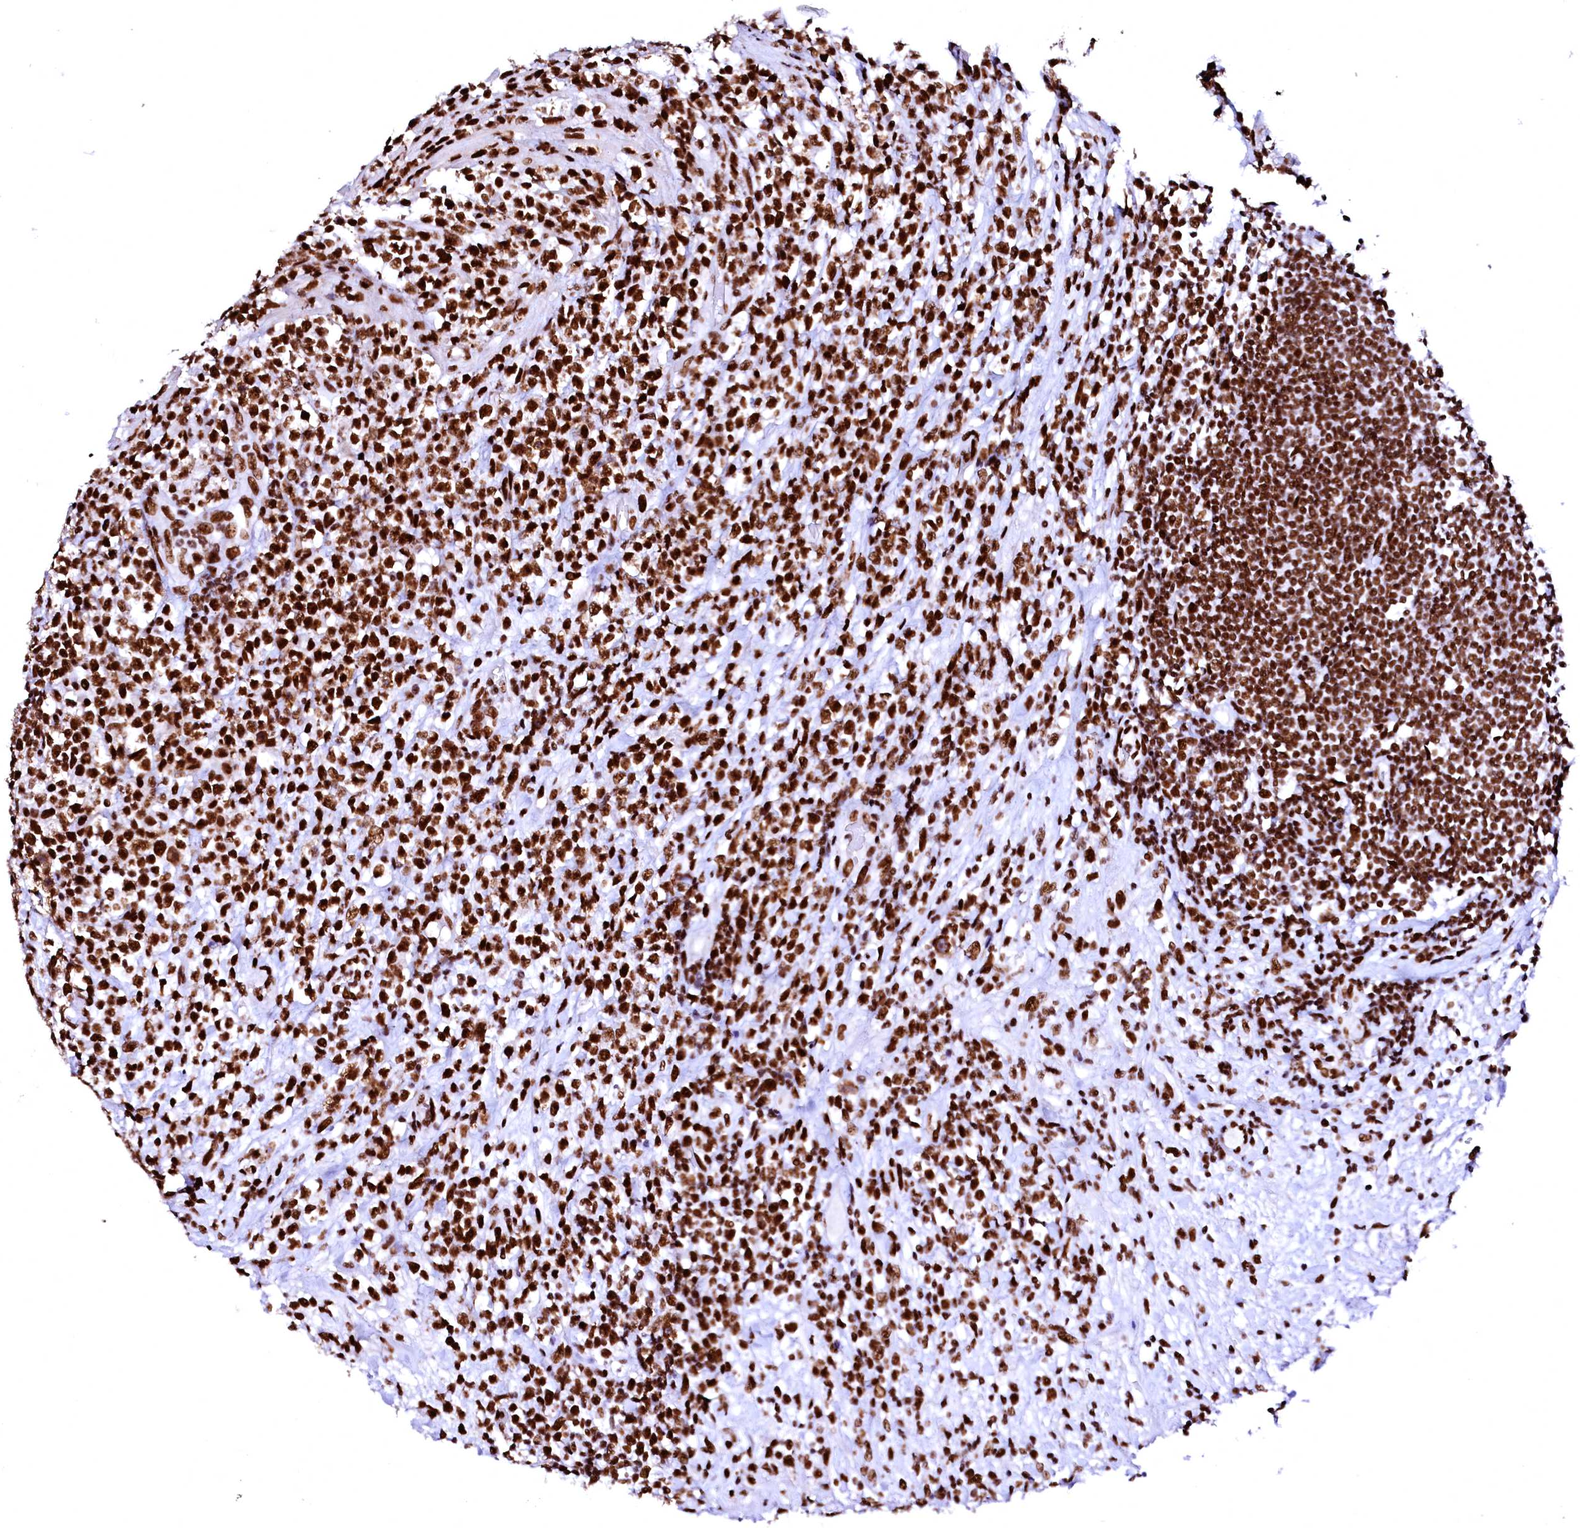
{"staining": {"intensity": "strong", "quantity": ">75%", "location": "nuclear"}, "tissue": "lymphoma", "cell_type": "Tumor cells", "image_type": "cancer", "snomed": [{"axis": "morphology", "description": "Malignant lymphoma, non-Hodgkin's type, High grade"}, {"axis": "topography", "description": "Colon"}], "caption": "Immunohistochemical staining of human lymphoma demonstrates high levels of strong nuclear expression in about >75% of tumor cells.", "gene": "CPSF6", "patient": {"sex": "female", "age": 53}}